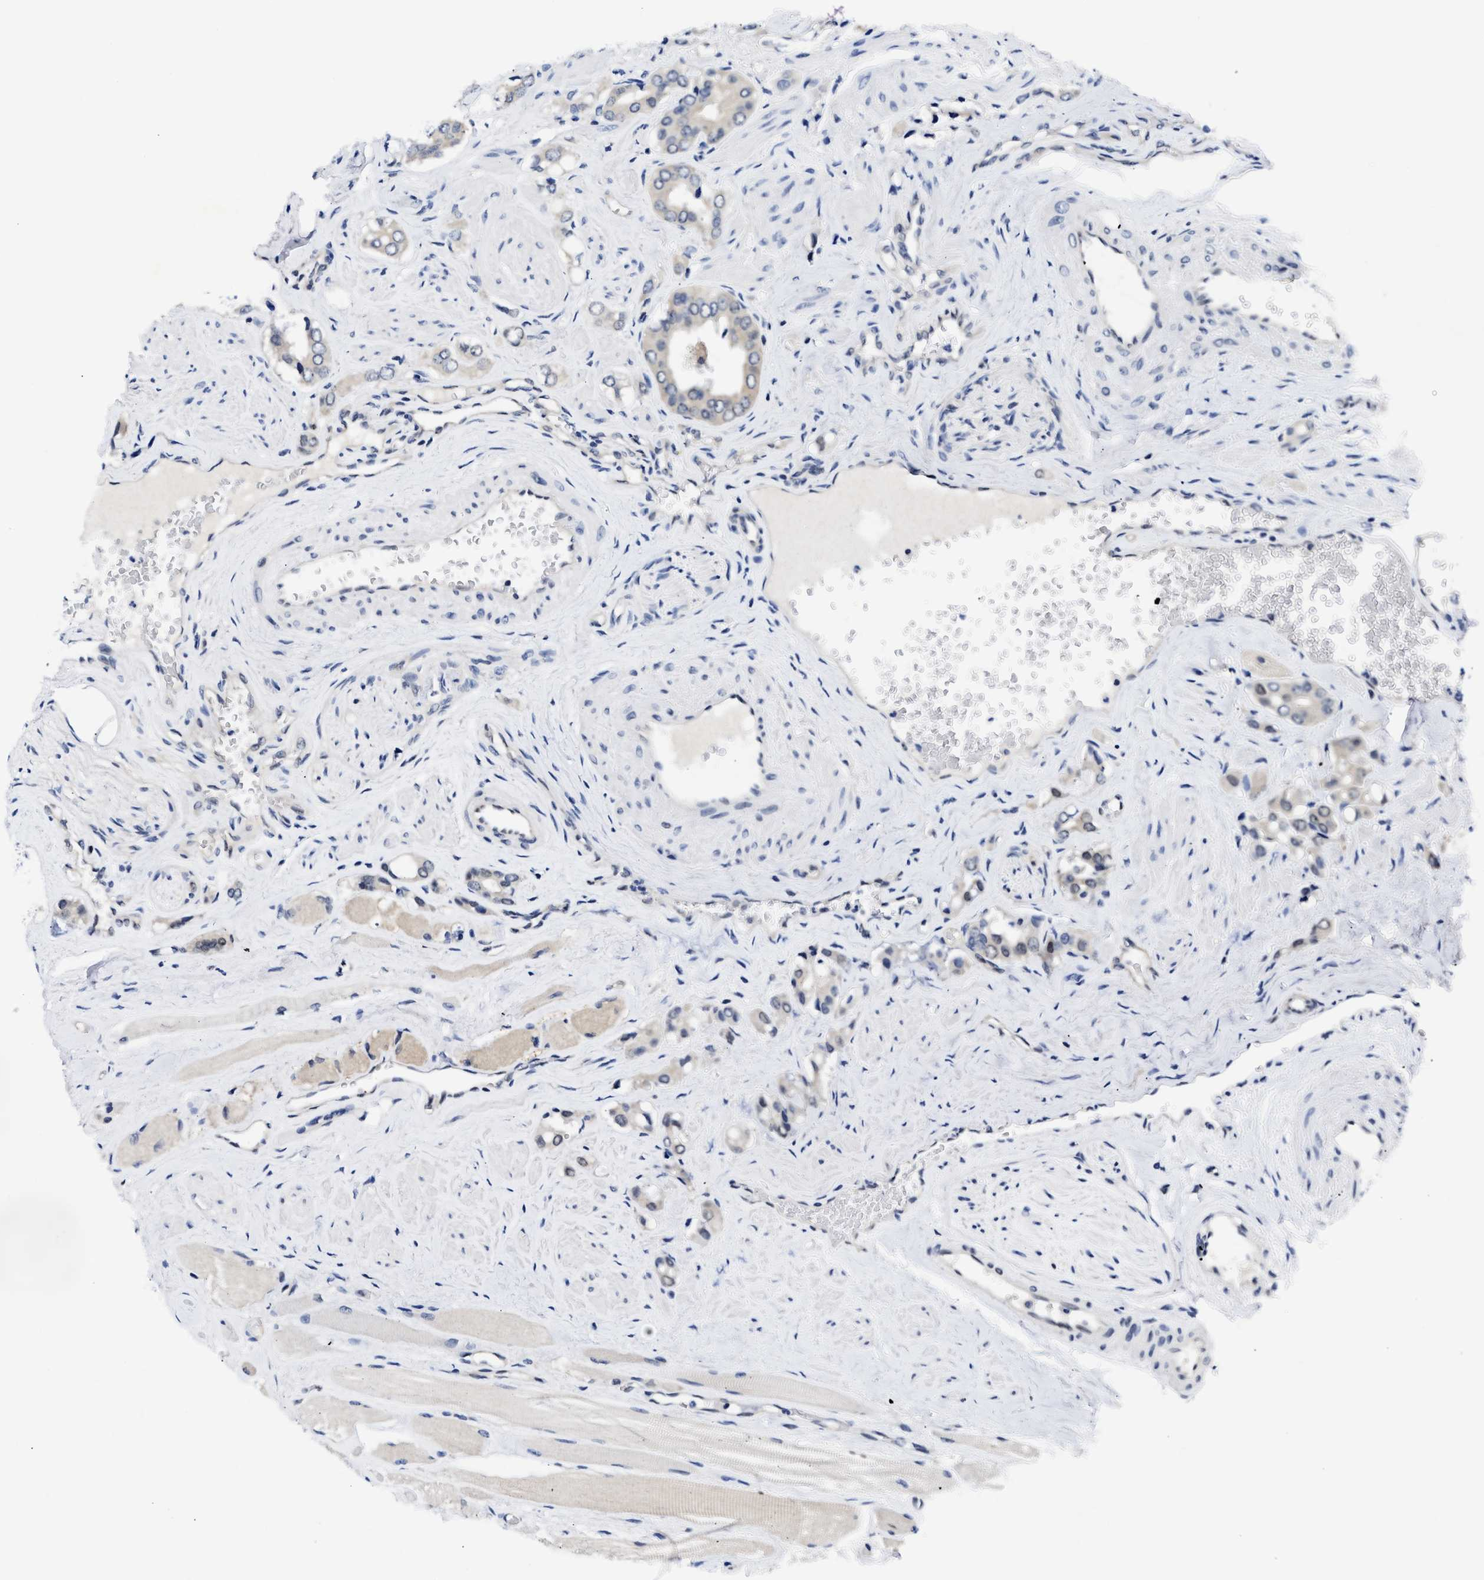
{"staining": {"intensity": "negative", "quantity": "none", "location": "none"}, "tissue": "prostate cancer", "cell_type": "Tumor cells", "image_type": "cancer", "snomed": [{"axis": "morphology", "description": "Adenocarcinoma, High grade"}, {"axis": "topography", "description": "Prostate"}], "caption": "There is no significant positivity in tumor cells of prostate adenocarcinoma (high-grade). Brightfield microscopy of IHC stained with DAB (3,3'-diaminobenzidine) (brown) and hematoxylin (blue), captured at high magnification.", "gene": "XPO5", "patient": {"sex": "male", "age": 52}}